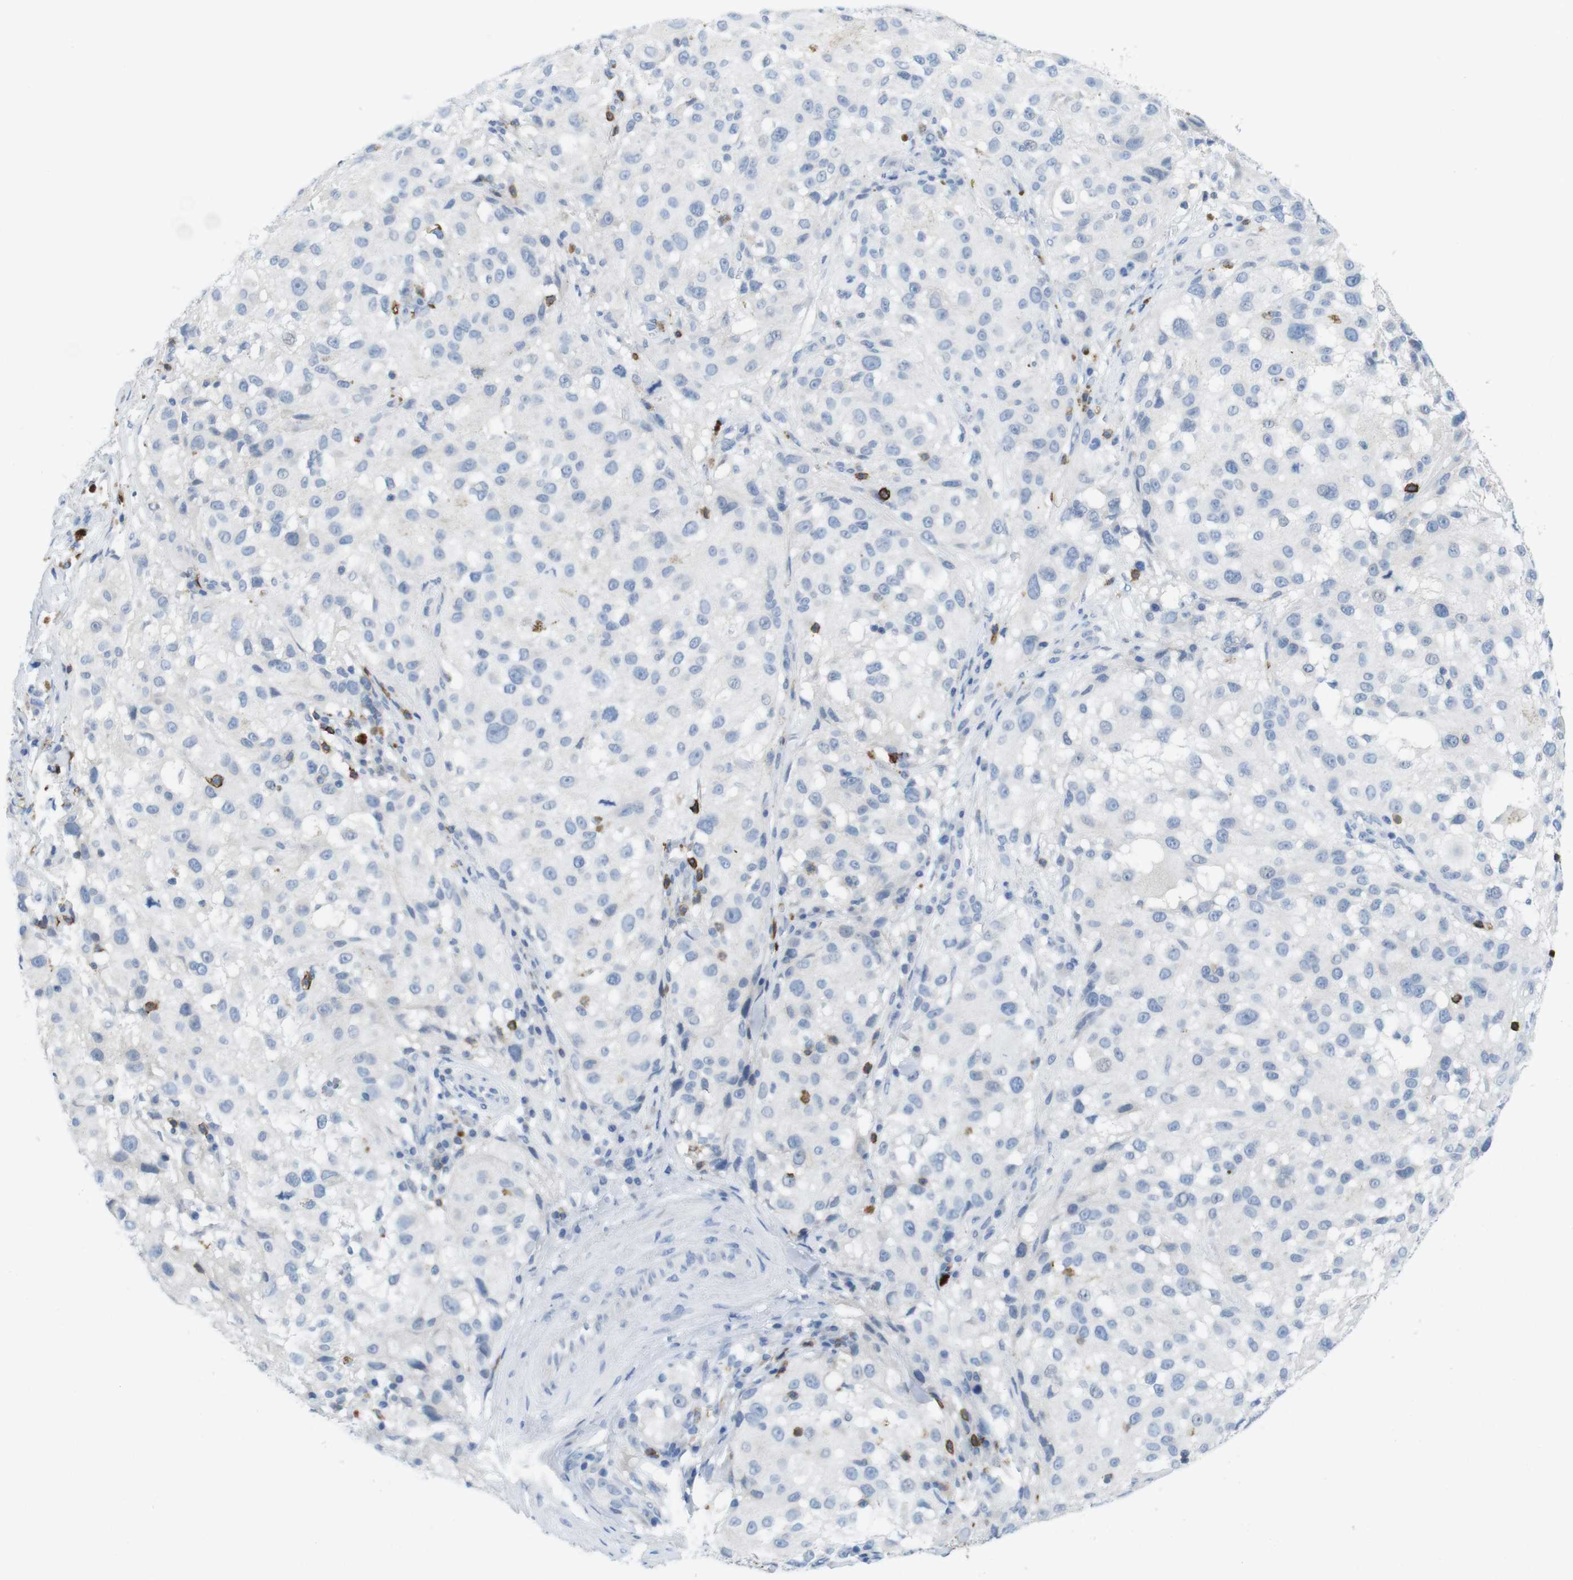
{"staining": {"intensity": "negative", "quantity": "none", "location": "none"}, "tissue": "melanoma", "cell_type": "Tumor cells", "image_type": "cancer", "snomed": [{"axis": "morphology", "description": "Necrosis, NOS"}, {"axis": "morphology", "description": "Malignant melanoma, NOS"}, {"axis": "topography", "description": "Skin"}], "caption": "The histopathology image demonstrates no staining of tumor cells in melanoma. The staining is performed using DAB brown chromogen with nuclei counter-stained in using hematoxylin.", "gene": "CD5", "patient": {"sex": "female", "age": 87}}